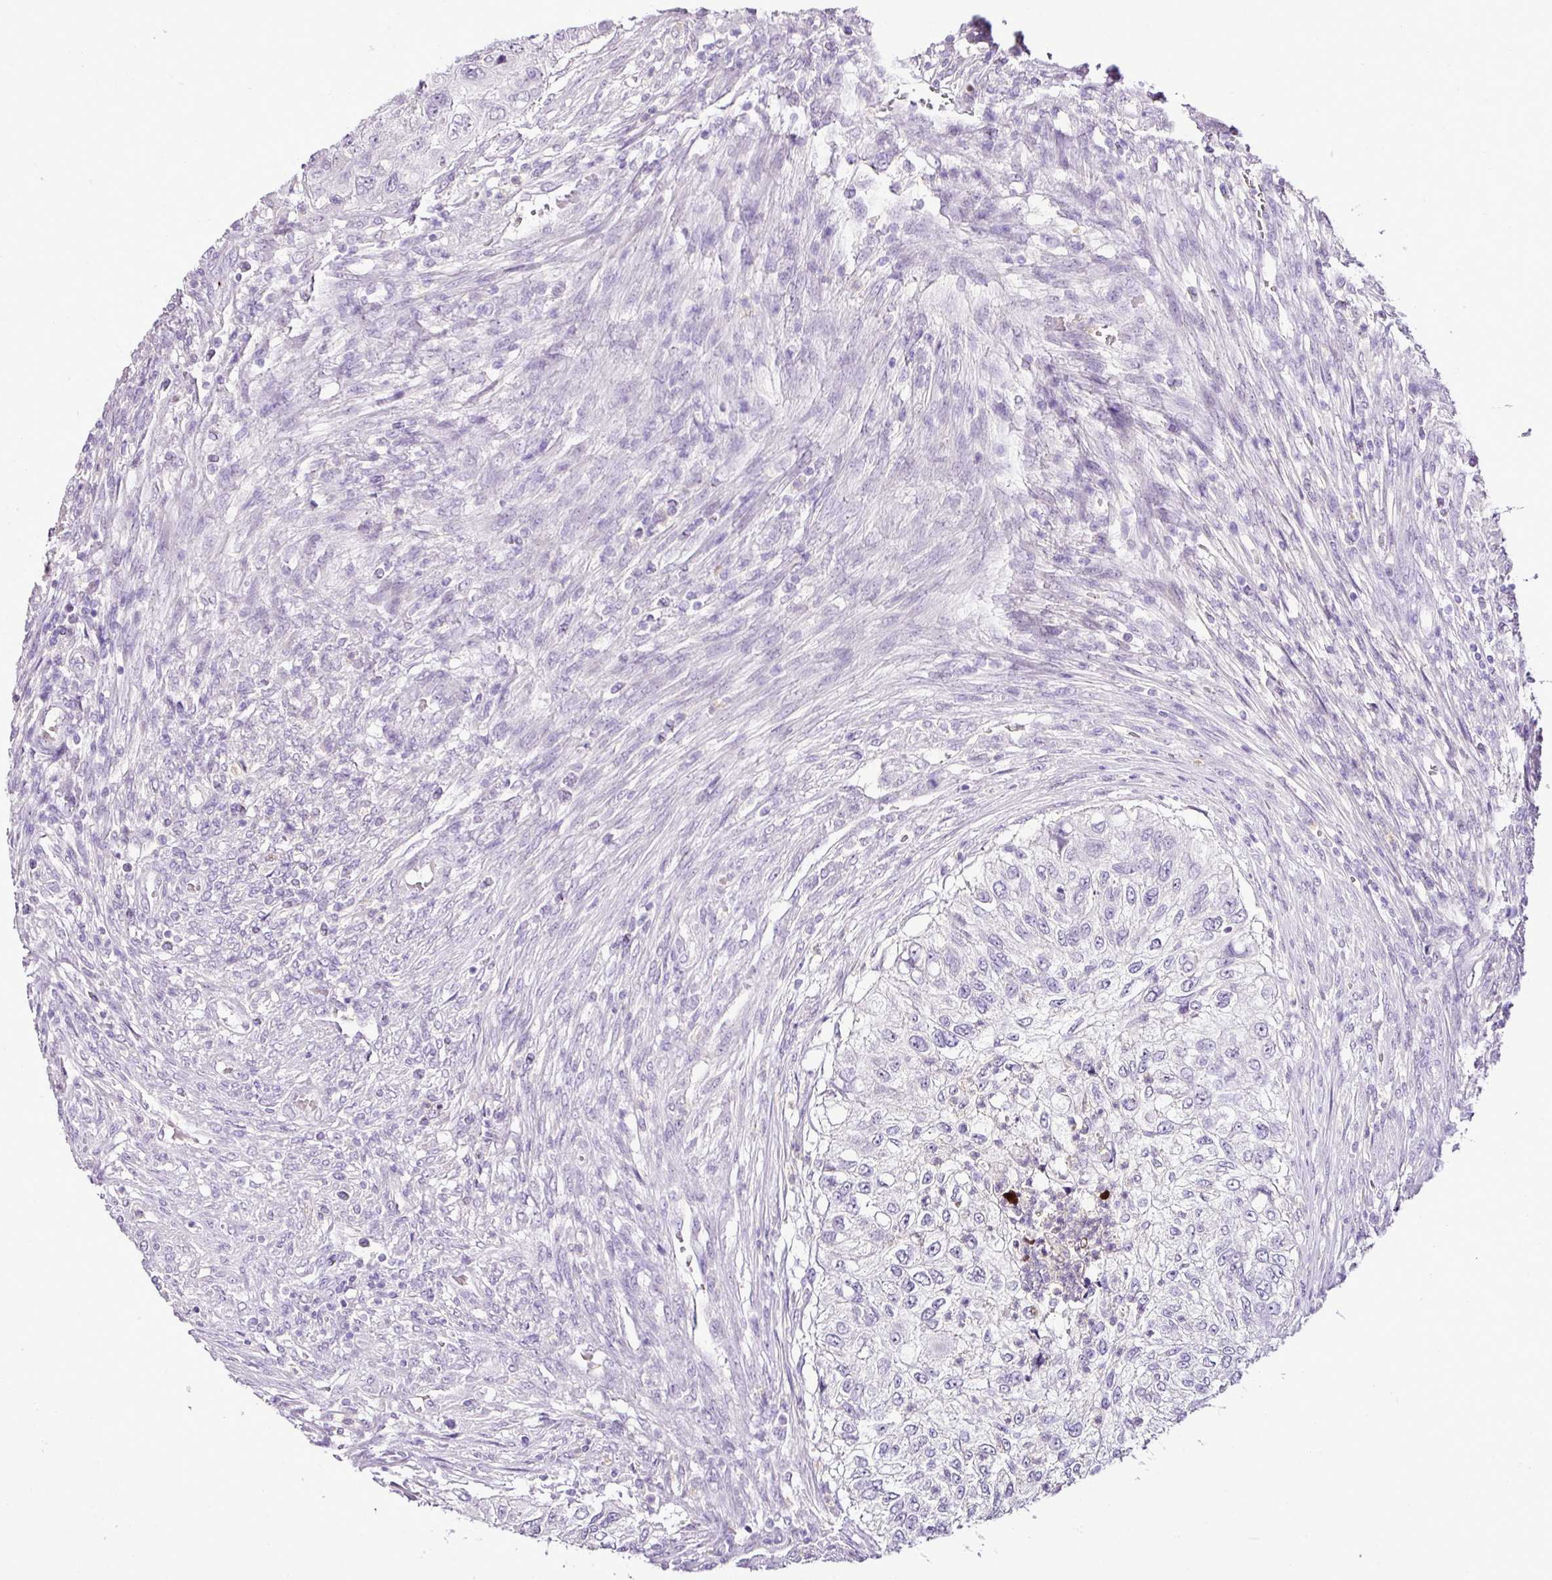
{"staining": {"intensity": "negative", "quantity": "none", "location": "none"}, "tissue": "urothelial cancer", "cell_type": "Tumor cells", "image_type": "cancer", "snomed": [{"axis": "morphology", "description": "Urothelial carcinoma, High grade"}, {"axis": "topography", "description": "Urinary bladder"}], "caption": "Immunohistochemical staining of urothelial cancer displays no significant expression in tumor cells. The staining was performed using DAB to visualize the protein expression in brown, while the nuclei were stained in blue with hematoxylin (Magnification: 20x).", "gene": "ESR1", "patient": {"sex": "female", "age": 60}}